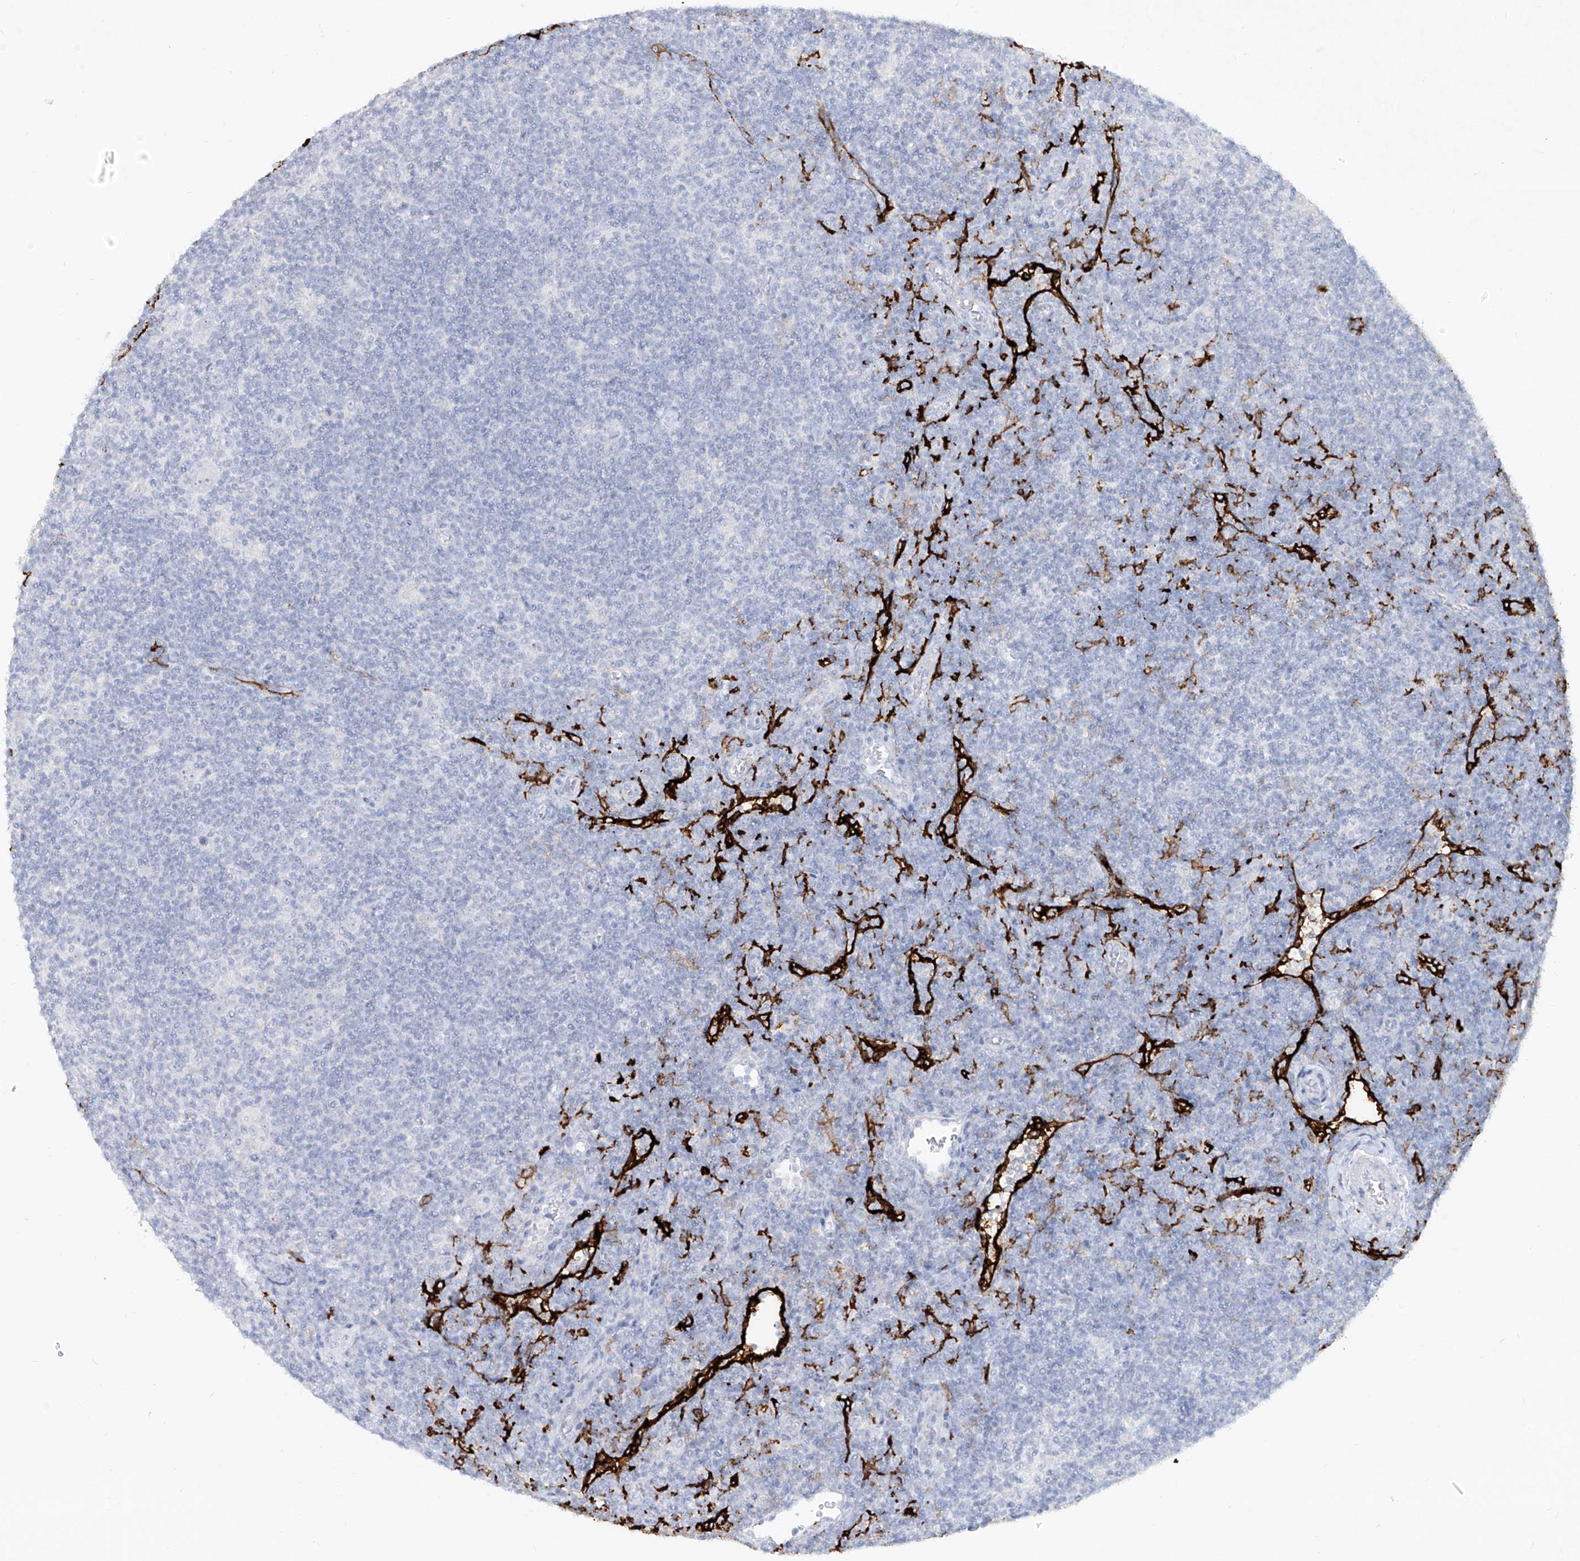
{"staining": {"intensity": "negative", "quantity": "none", "location": "none"}, "tissue": "lymphoma", "cell_type": "Tumor cells", "image_type": "cancer", "snomed": [{"axis": "morphology", "description": "Hodgkin's disease, NOS"}, {"axis": "topography", "description": "Lymph node"}], "caption": "Immunohistochemical staining of human Hodgkin's disease shows no significant expression in tumor cells. (DAB (3,3'-diaminobenzidine) immunohistochemistry (IHC) with hematoxylin counter stain).", "gene": "CD209", "patient": {"sex": "female", "age": 57}}